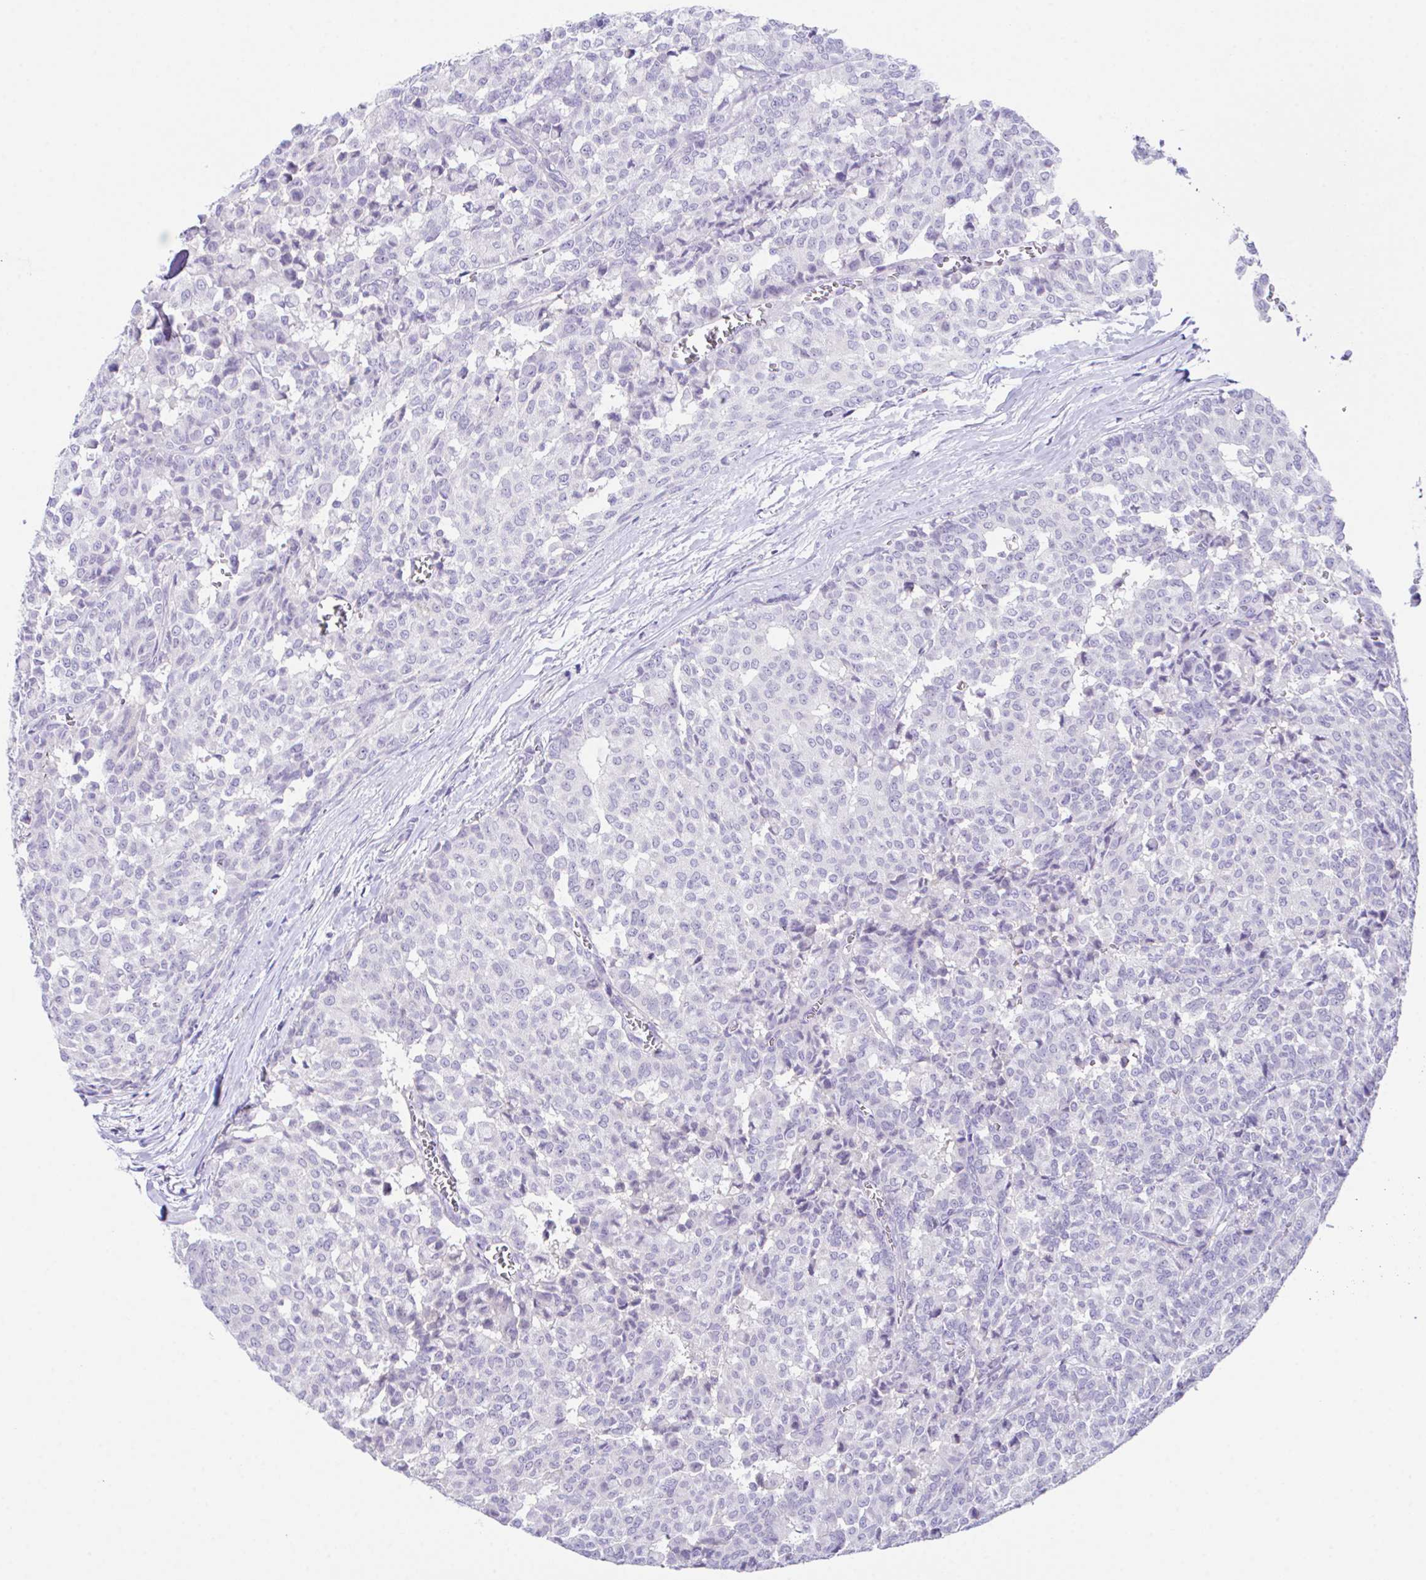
{"staining": {"intensity": "negative", "quantity": "none", "location": "none"}, "tissue": "breast cancer", "cell_type": "Tumor cells", "image_type": "cancer", "snomed": [{"axis": "morphology", "description": "Duct carcinoma"}, {"axis": "topography", "description": "Breast"}], "caption": "The image reveals no staining of tumor cells in breast cancer.", "gene": "HACD4", "patient": {"sex": "female", "age": 91}}